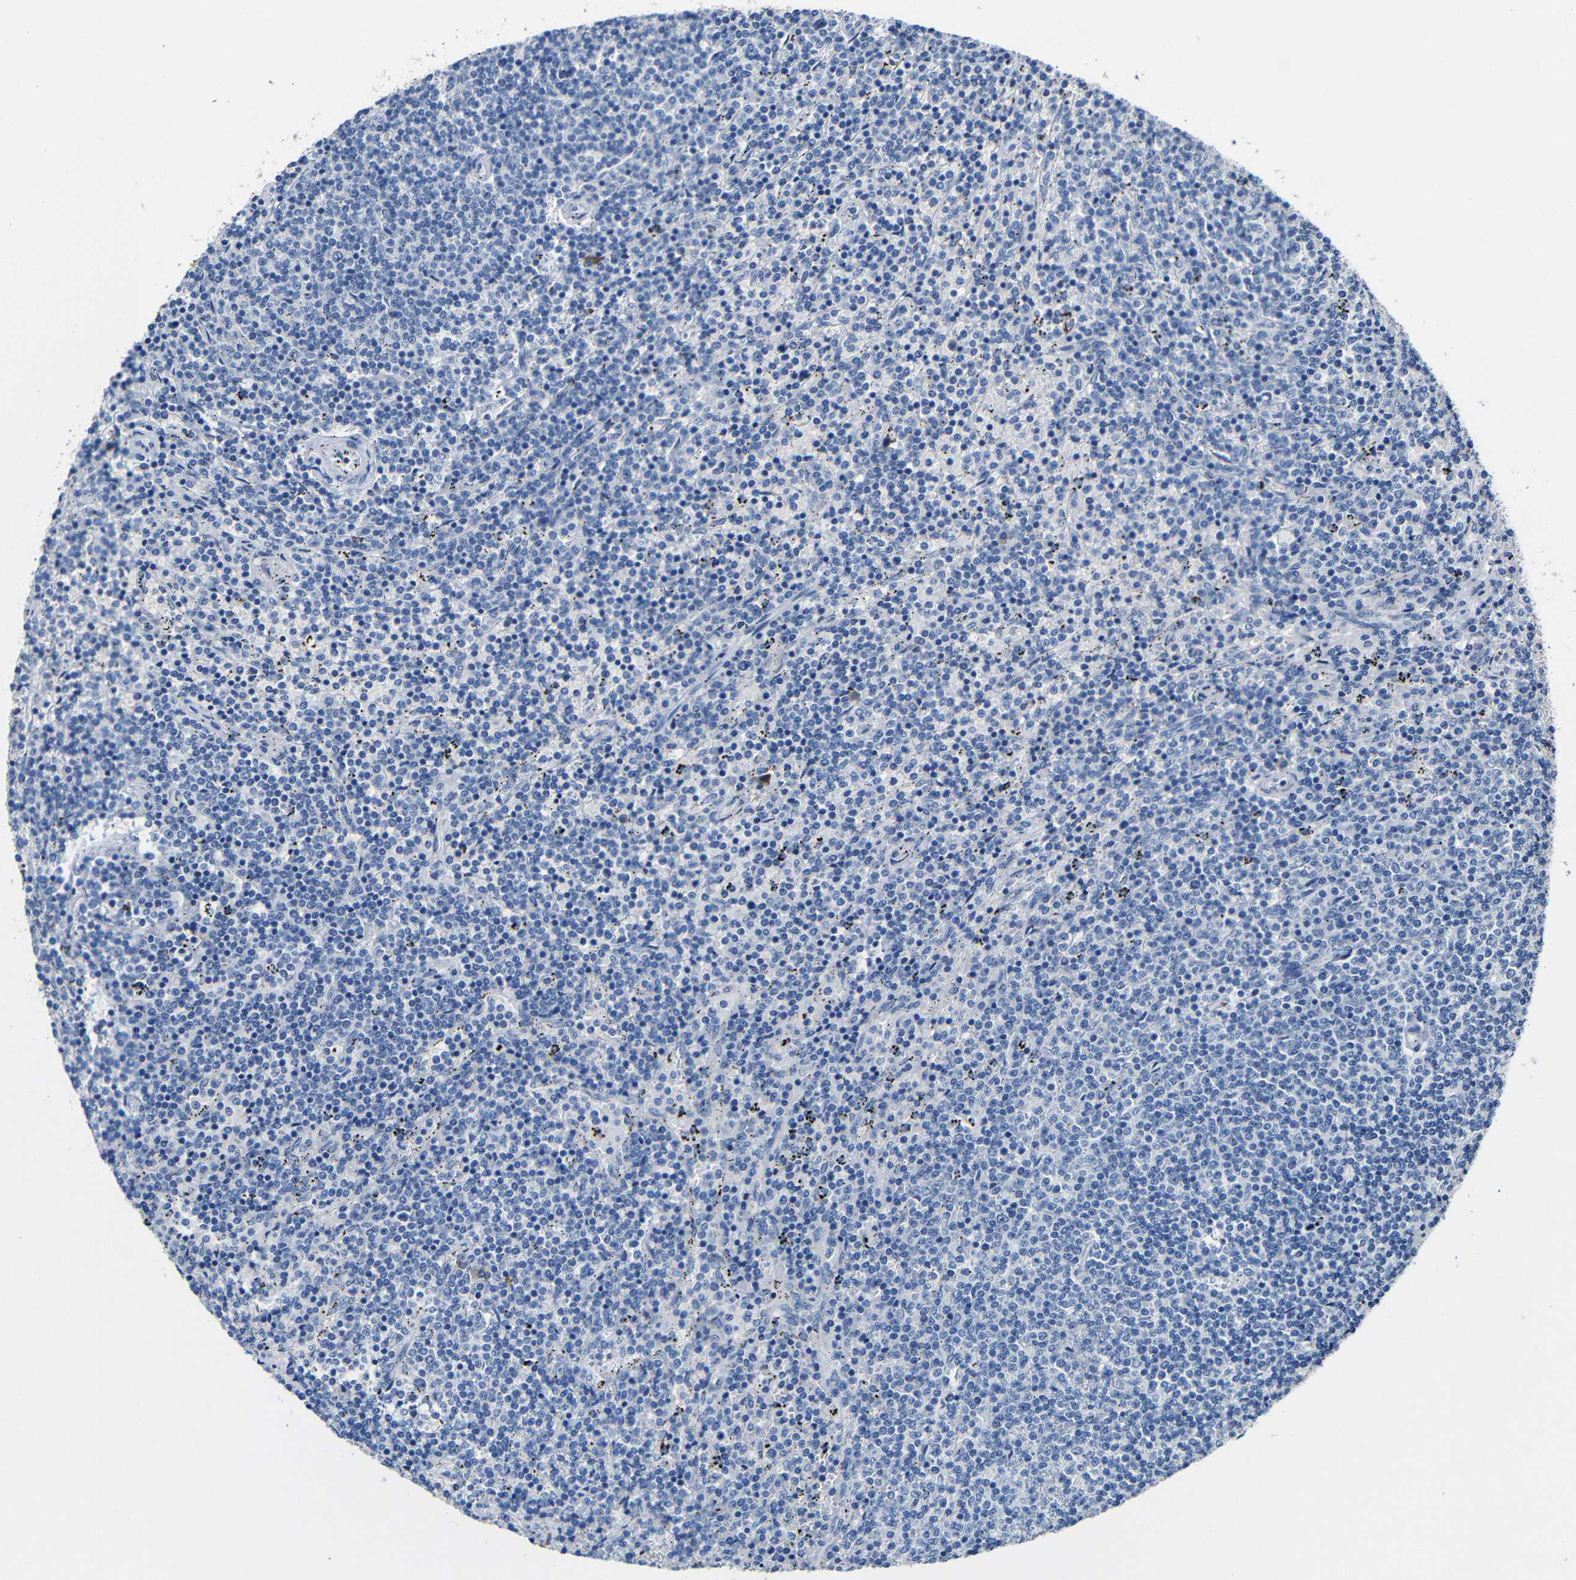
{"staining": {"intensity": "negative", "quantity": "none", "location": "none"}, "tissue": "lymphoma", "cell_type": "Tumor cells", "image_type": "cancer", "snomed": [{"axis": "morphology", "description": "Malignant lymphoma, non-Hodgkin's type, Low grade"}, {"axis": "topography", "description": "Spleen"}], "caption": "Tumor cells are negative for protein expression in human low-grade malignant lymphoma, non-Hodgkin's type.", "gene": "ACKR2", "patient": {"sex": "female", "age": 50}}